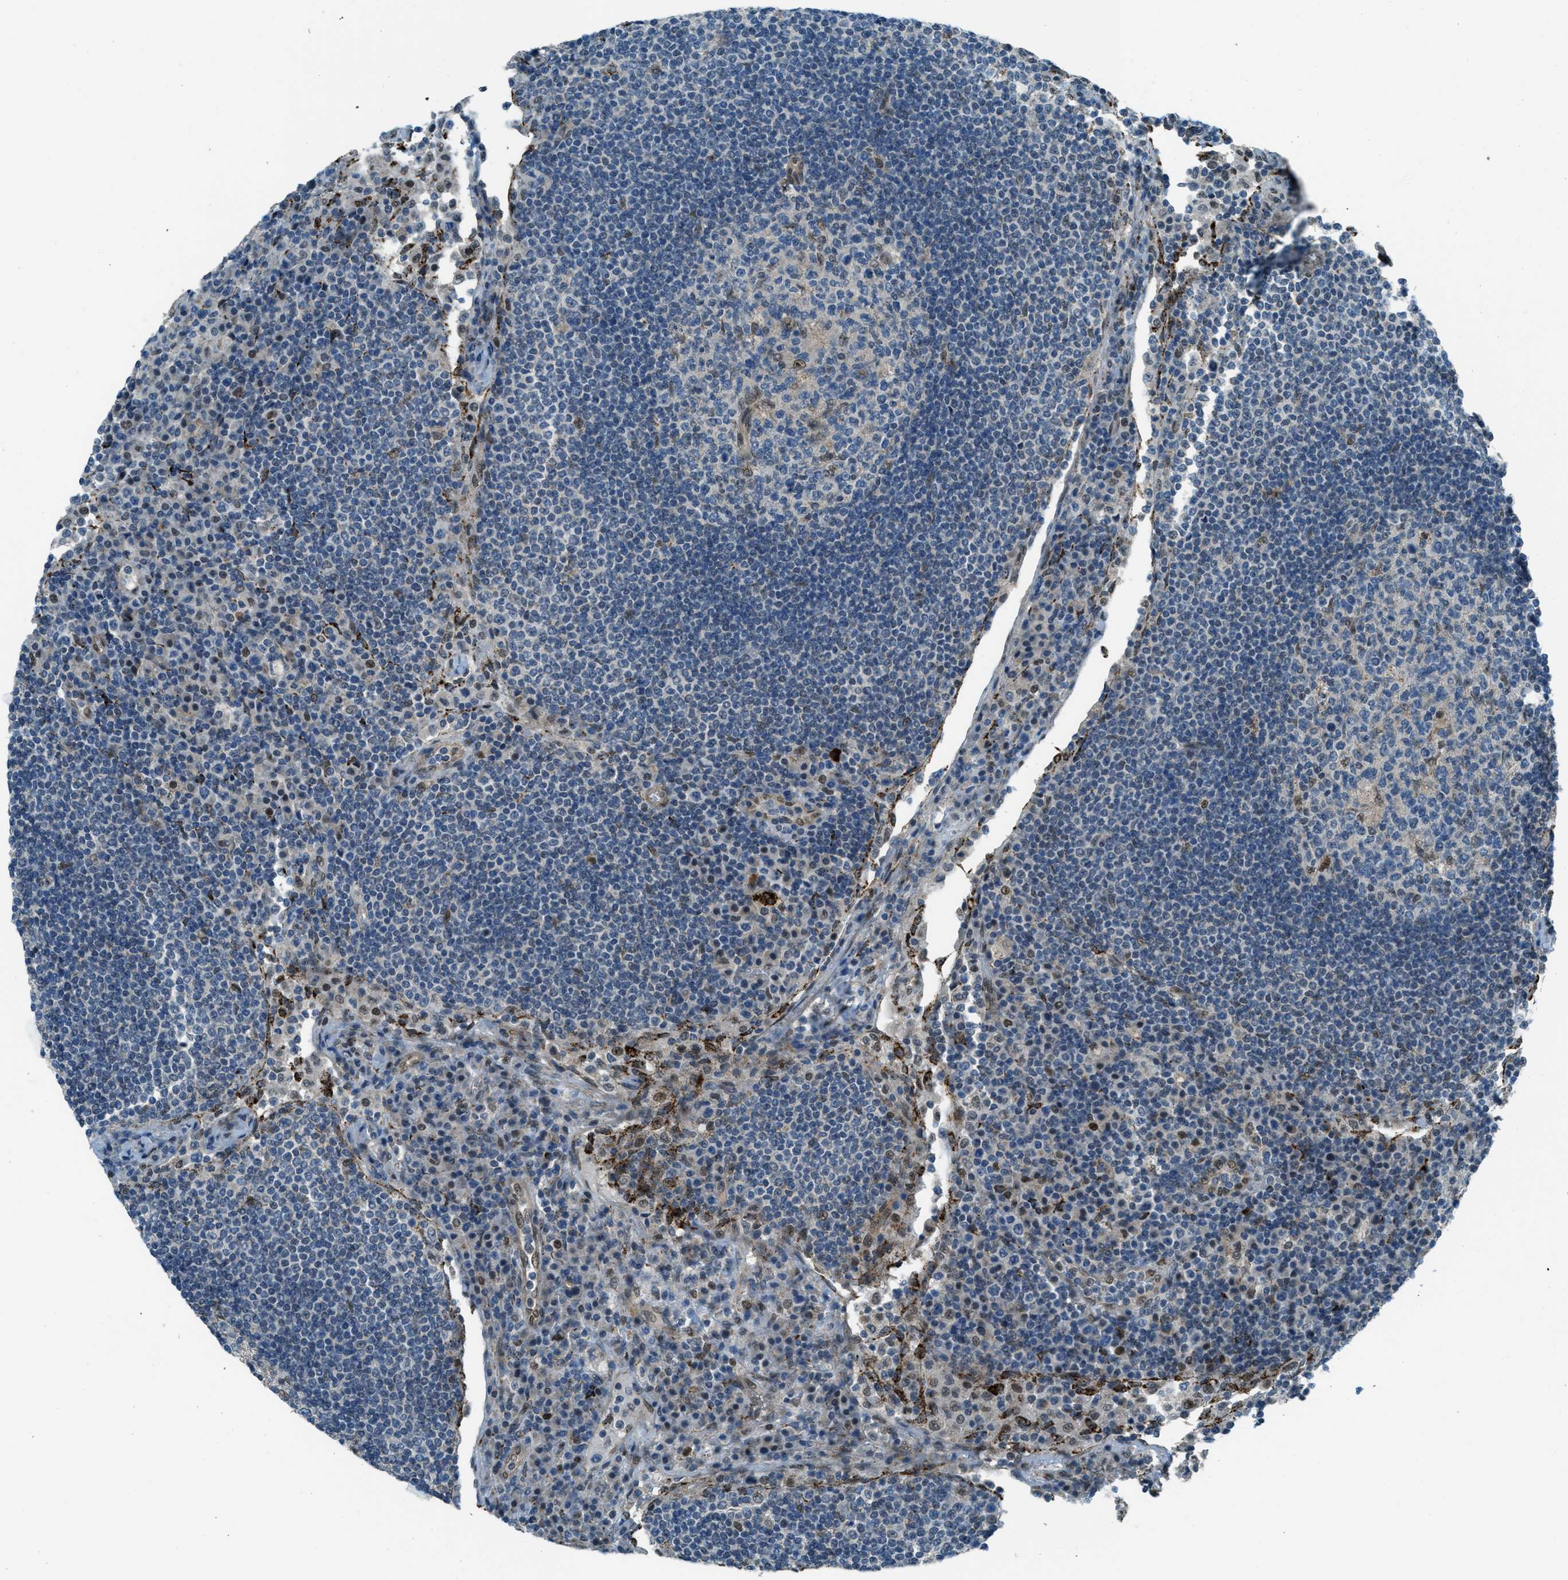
{"staining": {"intensity": "weak", "quantity": "<25%", "location": "nuclear"}, "tissue": "lymph node", "cell_type": "Germinal center cells", "image_type": "normal", "snomed": [{"axis": "morphology", "description": "Normal tissue, NOS"}, {"axis": "topography", "description": "Lymph node"}], "caption": "The histopathology image shows no staining of germinal center cells in unremarkable lymph node. The staining is performed using DAB brown chromogen with nuclei counter-stained in using hematoxylin.", "gene": "NPEPL1", "patient": {"sex": "female", "age": 53}}